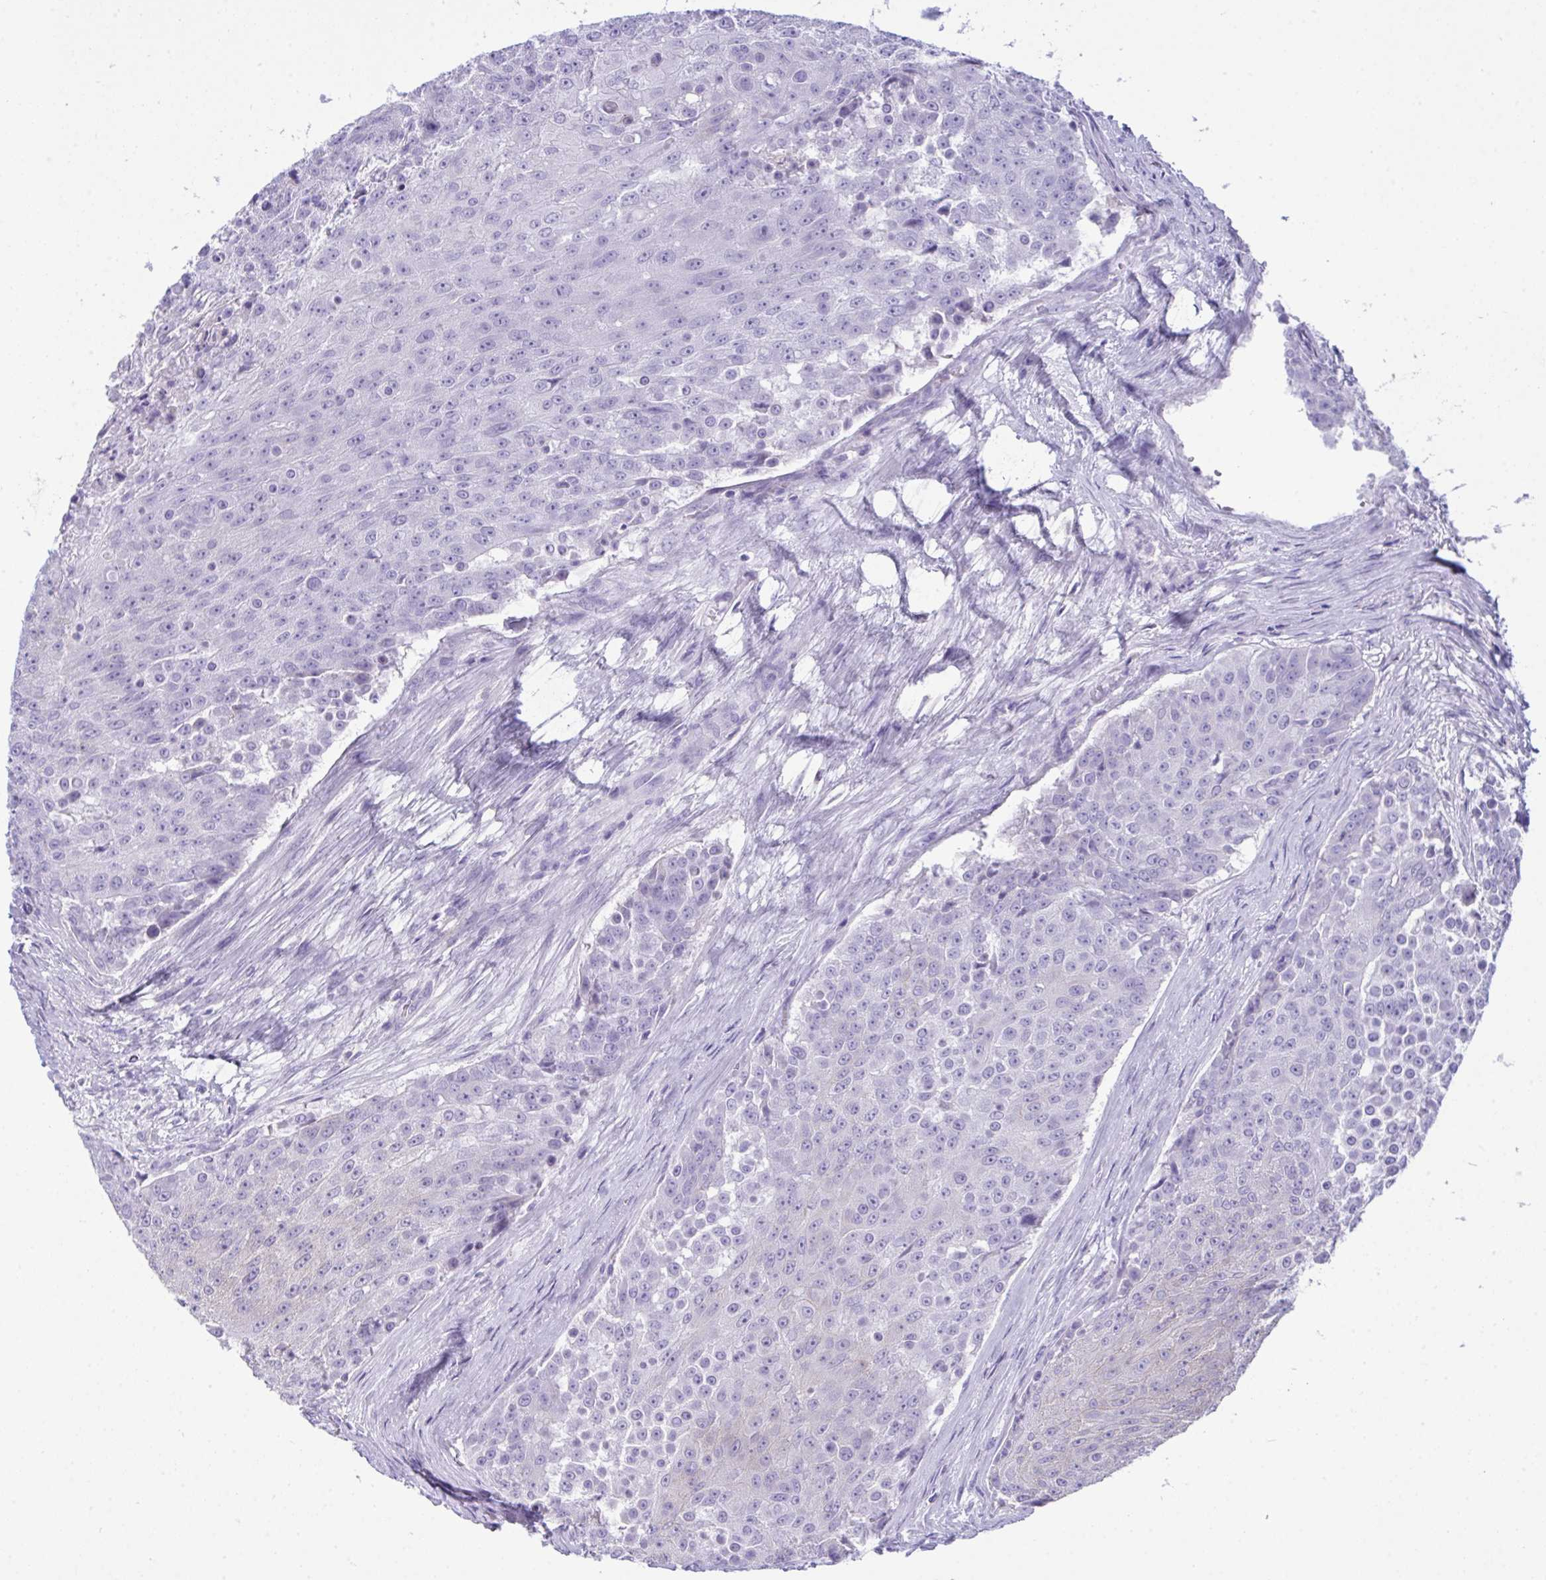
{"staining": {"intensity": "negative", "quantity": "none", "location": "none"}, "tissue": "urothelial cancer", "cell_type": "Tumor cells", "image_type": "cancer", "snomed": [{"axis": "morphology", "description": "Urothelial carcinoma, High grade"}, {"axis": "topography", "description": "Urinary bladder"}], "caption": "Urothelial cancer stained for a protein using immunohistochemistry reveals no positivity tumor cells.", "gene": "GLB1L2", "patient": {"sex": "female", "age": 63}}